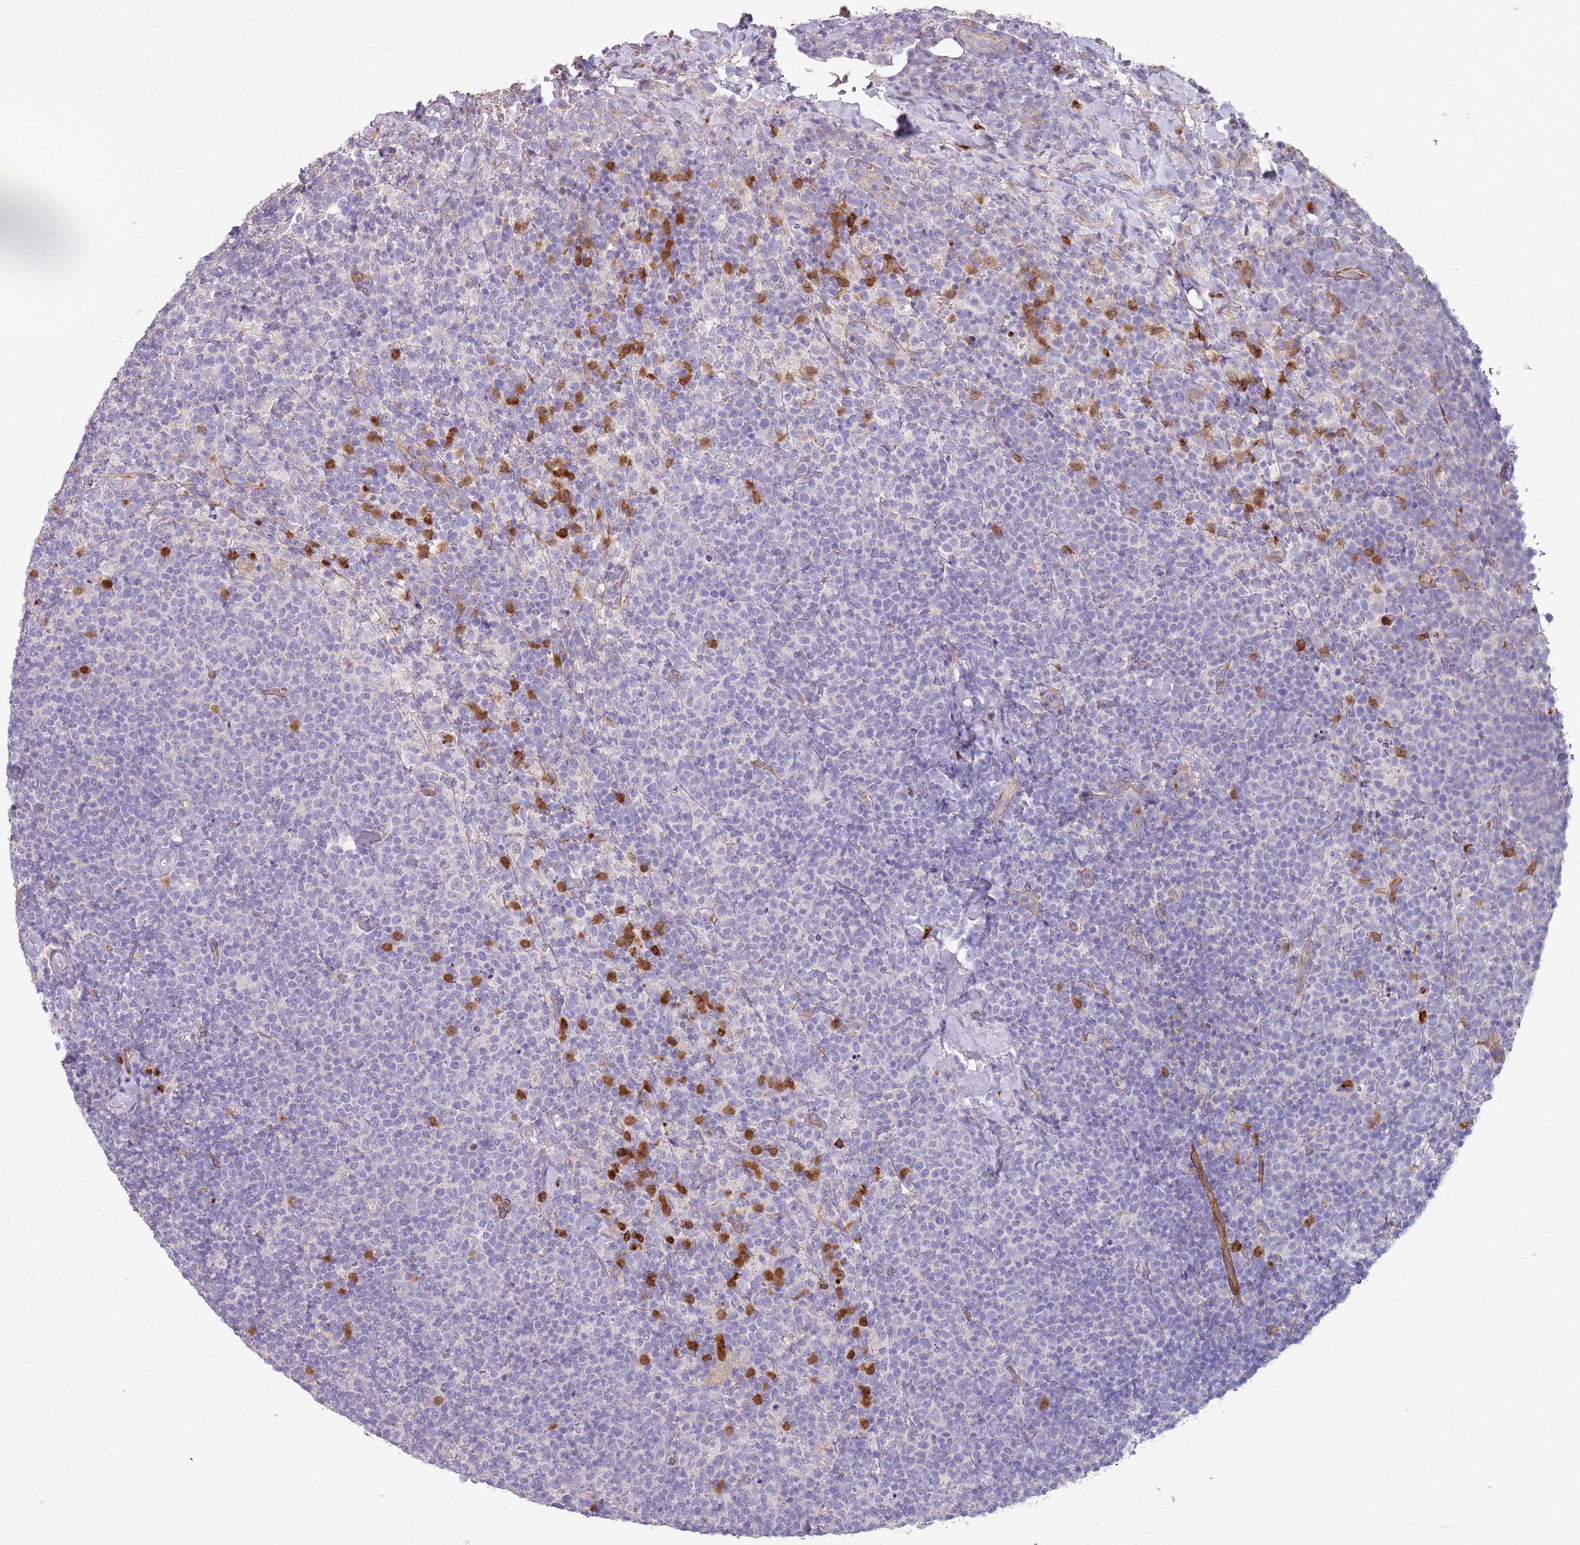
{"staining": {"intensity": "negative", "quantity": "none", "location": "none"}, "tissue": "lymphoma", "cell_type": "Tumor cells", "image_type": "cancer", "snomed": [{"axis": "morphology", "description": "Malignant lymphoma, non-Hodgkin's type, High grade"}, {"axis": "topography", "description": "Lymph node"}], "caption": "A high-resolution micrograph shows immunohistochemistry (IHC) staining of lymphoma, which shows no significant positivity in tumor cells.", "gene": "PHLPP2", "patient": {"sex": "male", "age": 61}}